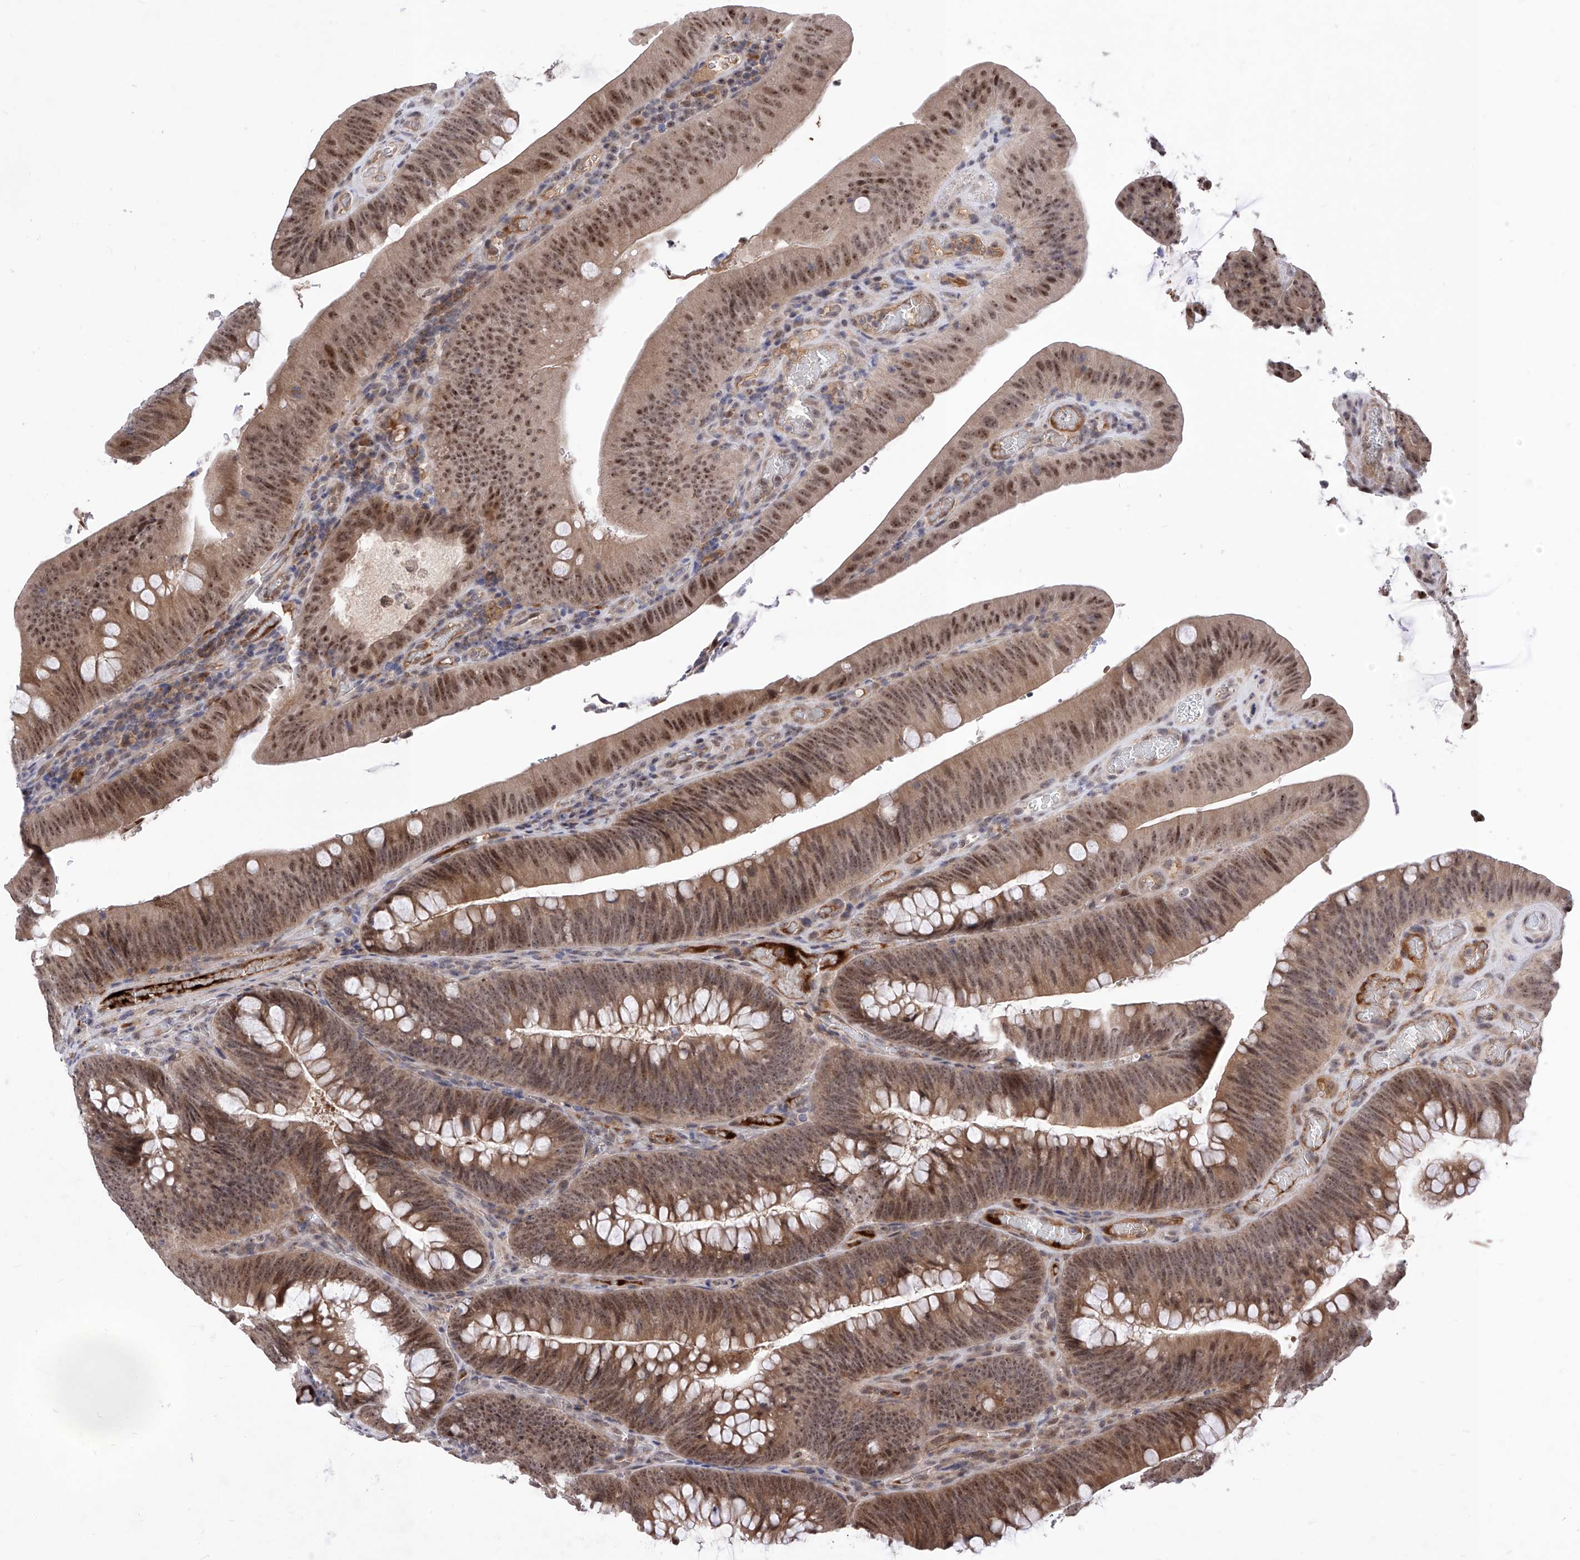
{"staining": {"intensity": "moderate", "quantity": ">75%", "location": "cytoplasmic/membranous,nuclear"}, "tissue": "colorectal cancer", "cell_type": "Tumor cells", "image_type": "cancer", "snomed": [{"axis": "morphology", "description": "Normal tissue, NOS"}, {"axis": "topography", "description": "Colon"}], "caption": "Approximately >75% of tumor cells in human colorectal cancer exhibit moderate cytoplasmic/membranous and nuclear protein positivity as visualized by brown immunohistochemical staining.", "gene": "LGR4", "patient": {"sex": "female", "age": 82}}